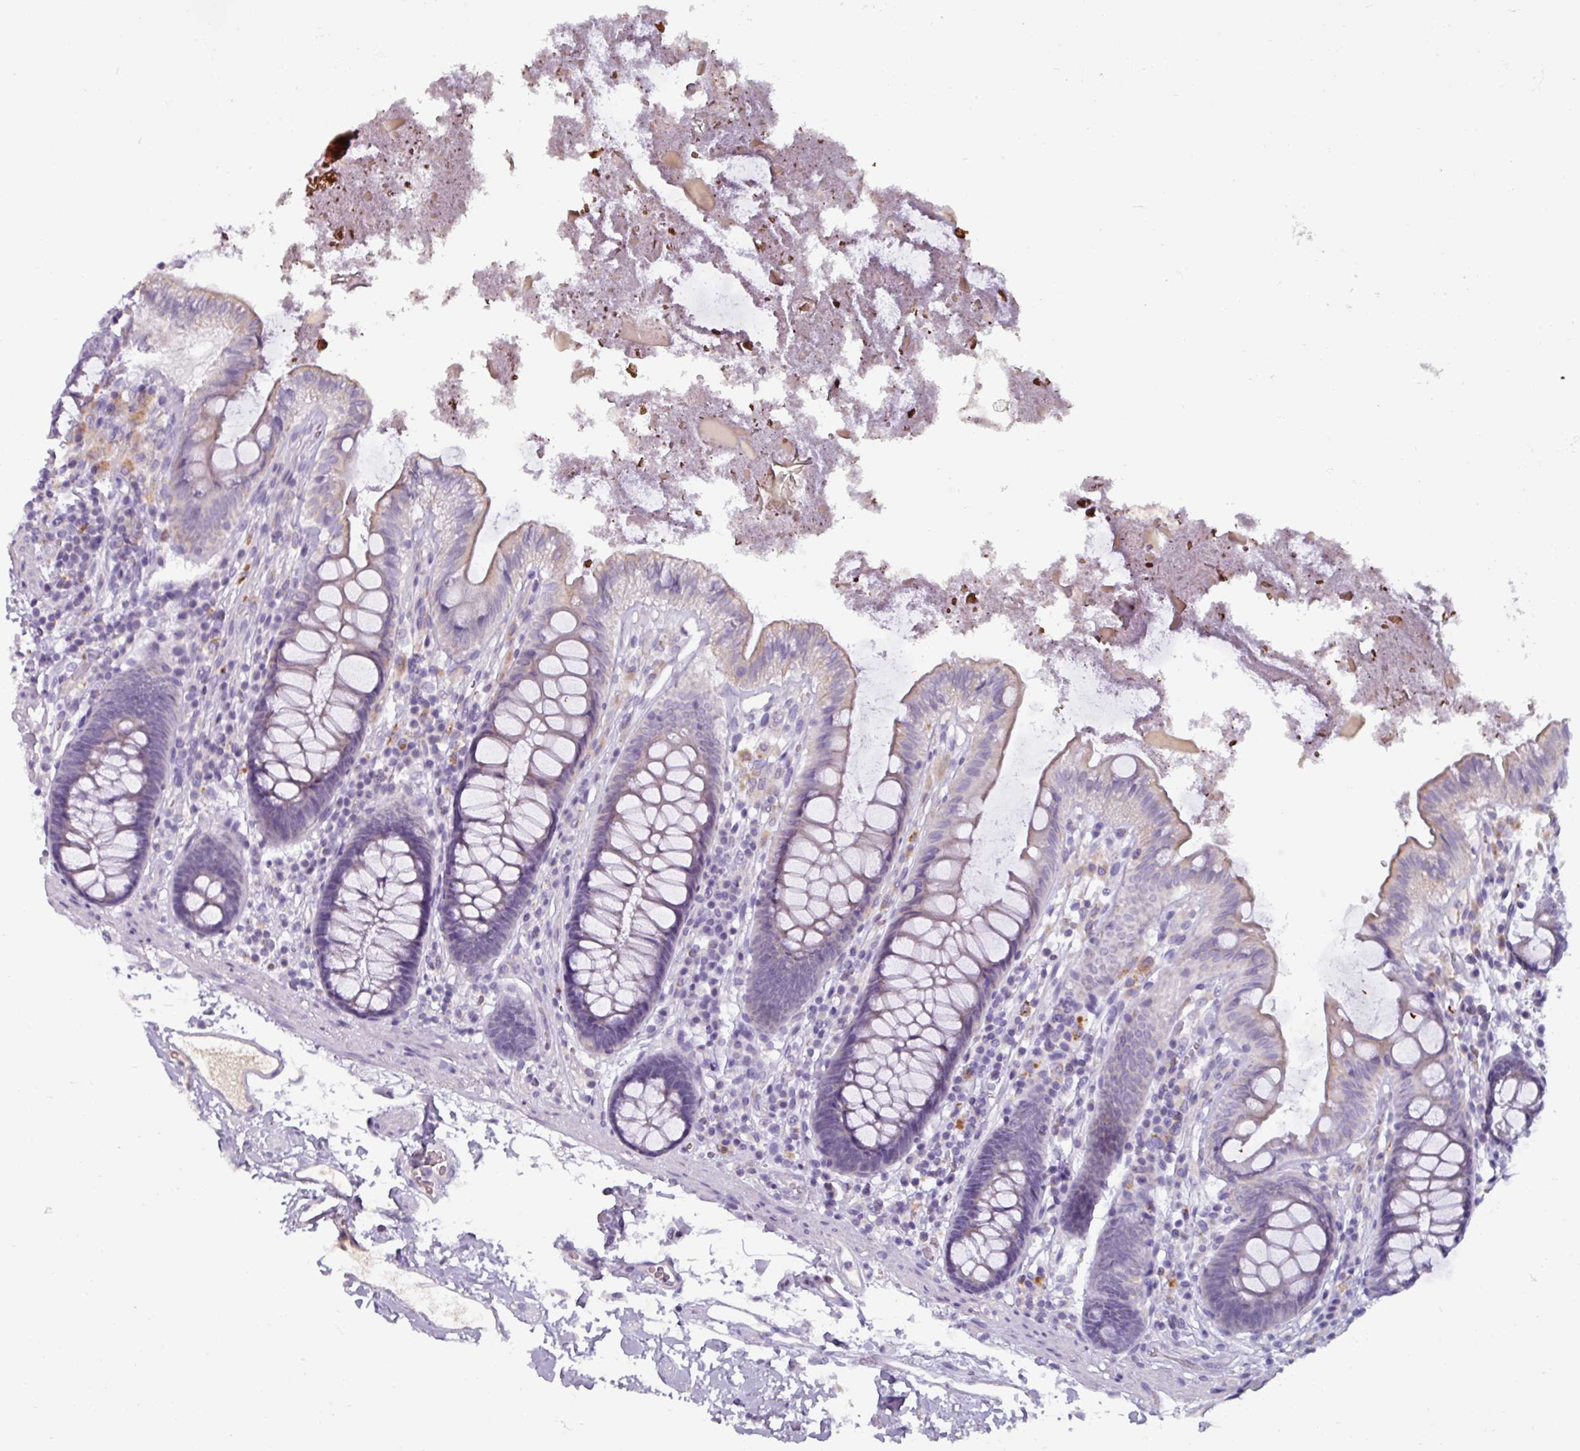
{"staining": {"intensity": "negative", "quantity": "none", "location": "none"}, "tissue": "colon", "cell_type": "Endothelial cells", "image_type": "normal", "snomed": [{"axis": "morphology", "description": "Normal tissue, NOS"}, {"axis": "topography", "description": "Colon"}], "caption": "Endothelial cells show no significant staining in unremarkable colon. The staining is performed using DAB (3,3'-diaminobenzidine) brown chromogen with nuclei counter-stained in using hematoxylin.", "gene": "SPESP1", "patient": {"sex": "male", "age": 84}}